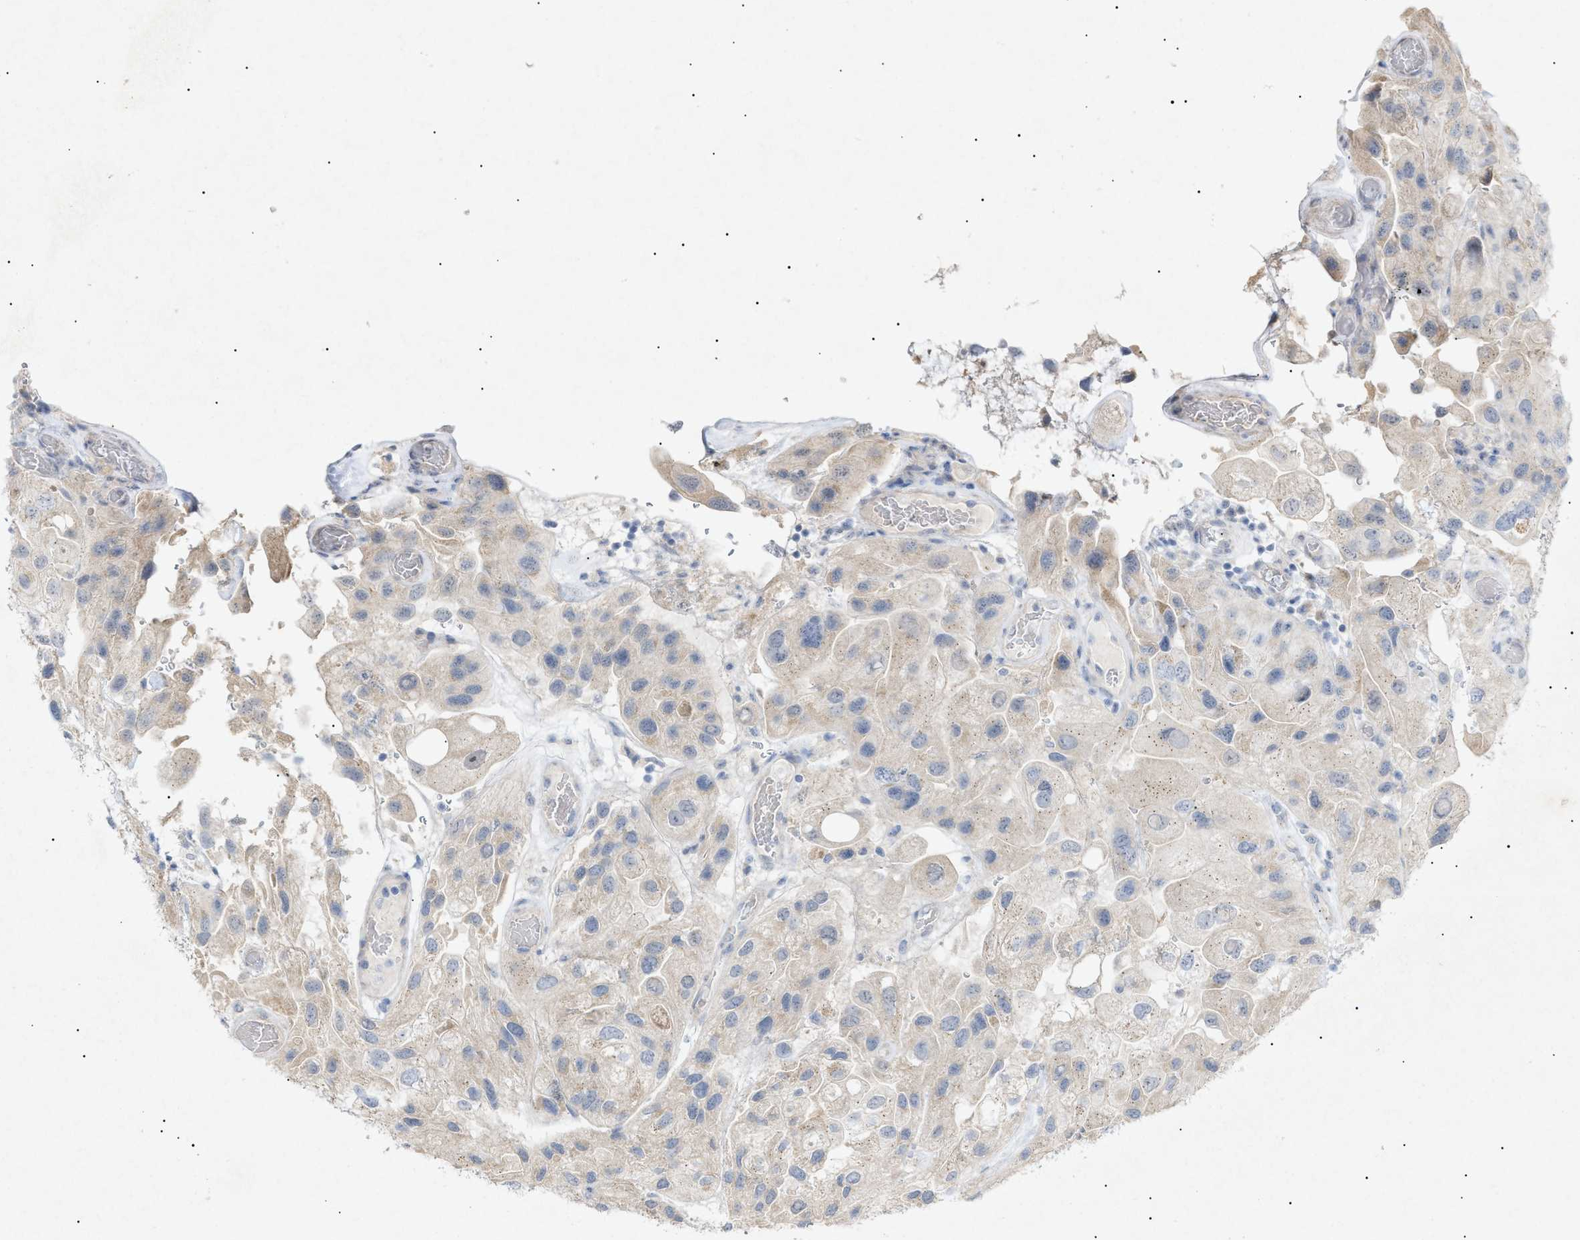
{"staining": {"intensity": "weak", "quantity": "<25%", "location": "cytoplasmic/membranous"}, "tissue": "urothelial cancer", "cell_type": "Tumor cells", "image_type": "cancer", "snomed": [{"axis": "morphology", "description": "Urothelial carcinoma, High grade"}, {"axis": "topography", "description": "Urinary bladder"}], "caption": "An image of human high-grade urothelial carcinoma is negative for staining in tumor cells.", "gene": "SLC25A31", "patient": {"sex": "female", "age": 64}}